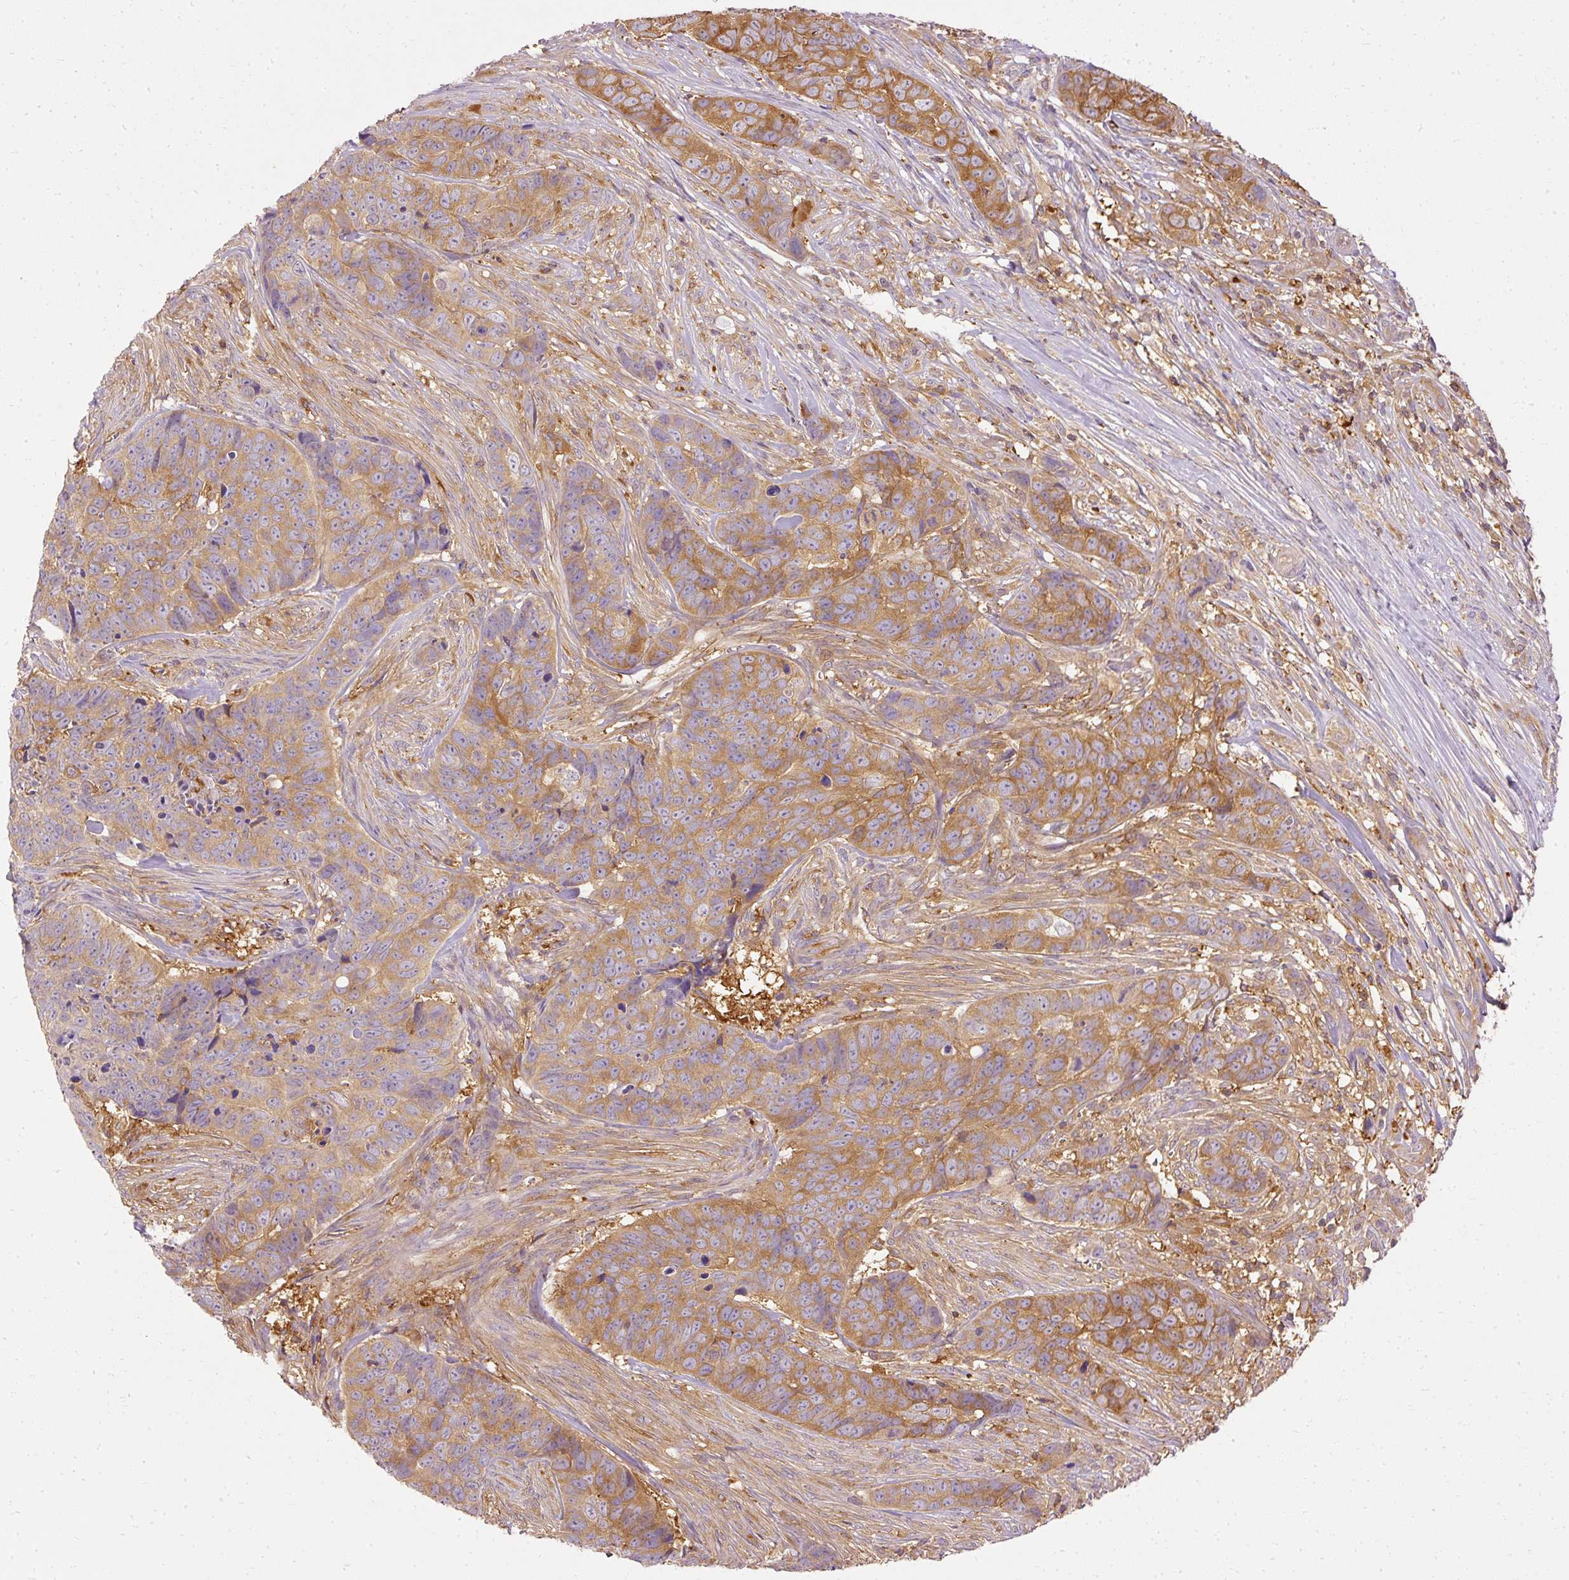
{"staining": {"intensity": "moderate", "quantity": ">75%", "location": "cytoplasmic/membranous"}, "tissue": "skin cancer", "cell_type": "Tumor cells", "image_type": "cancer", "snomed": [{"axis": "morphology", "description": "Basal cell carcinoma"}, {"axis": "topography", "description": "Skin"}], "caption": "IHC photomicrograph of neoplastic tissue: human skin cancer stained using immunohistochemistry exhibits medium levels of moderate protein expression localized specifically in the cytoplasmic/membranous of tumor cells, appearing as a cytoplasmic/membranous brown color.", "gene": "ARMH3", "patient": {"sex": "female", "age": 82}}